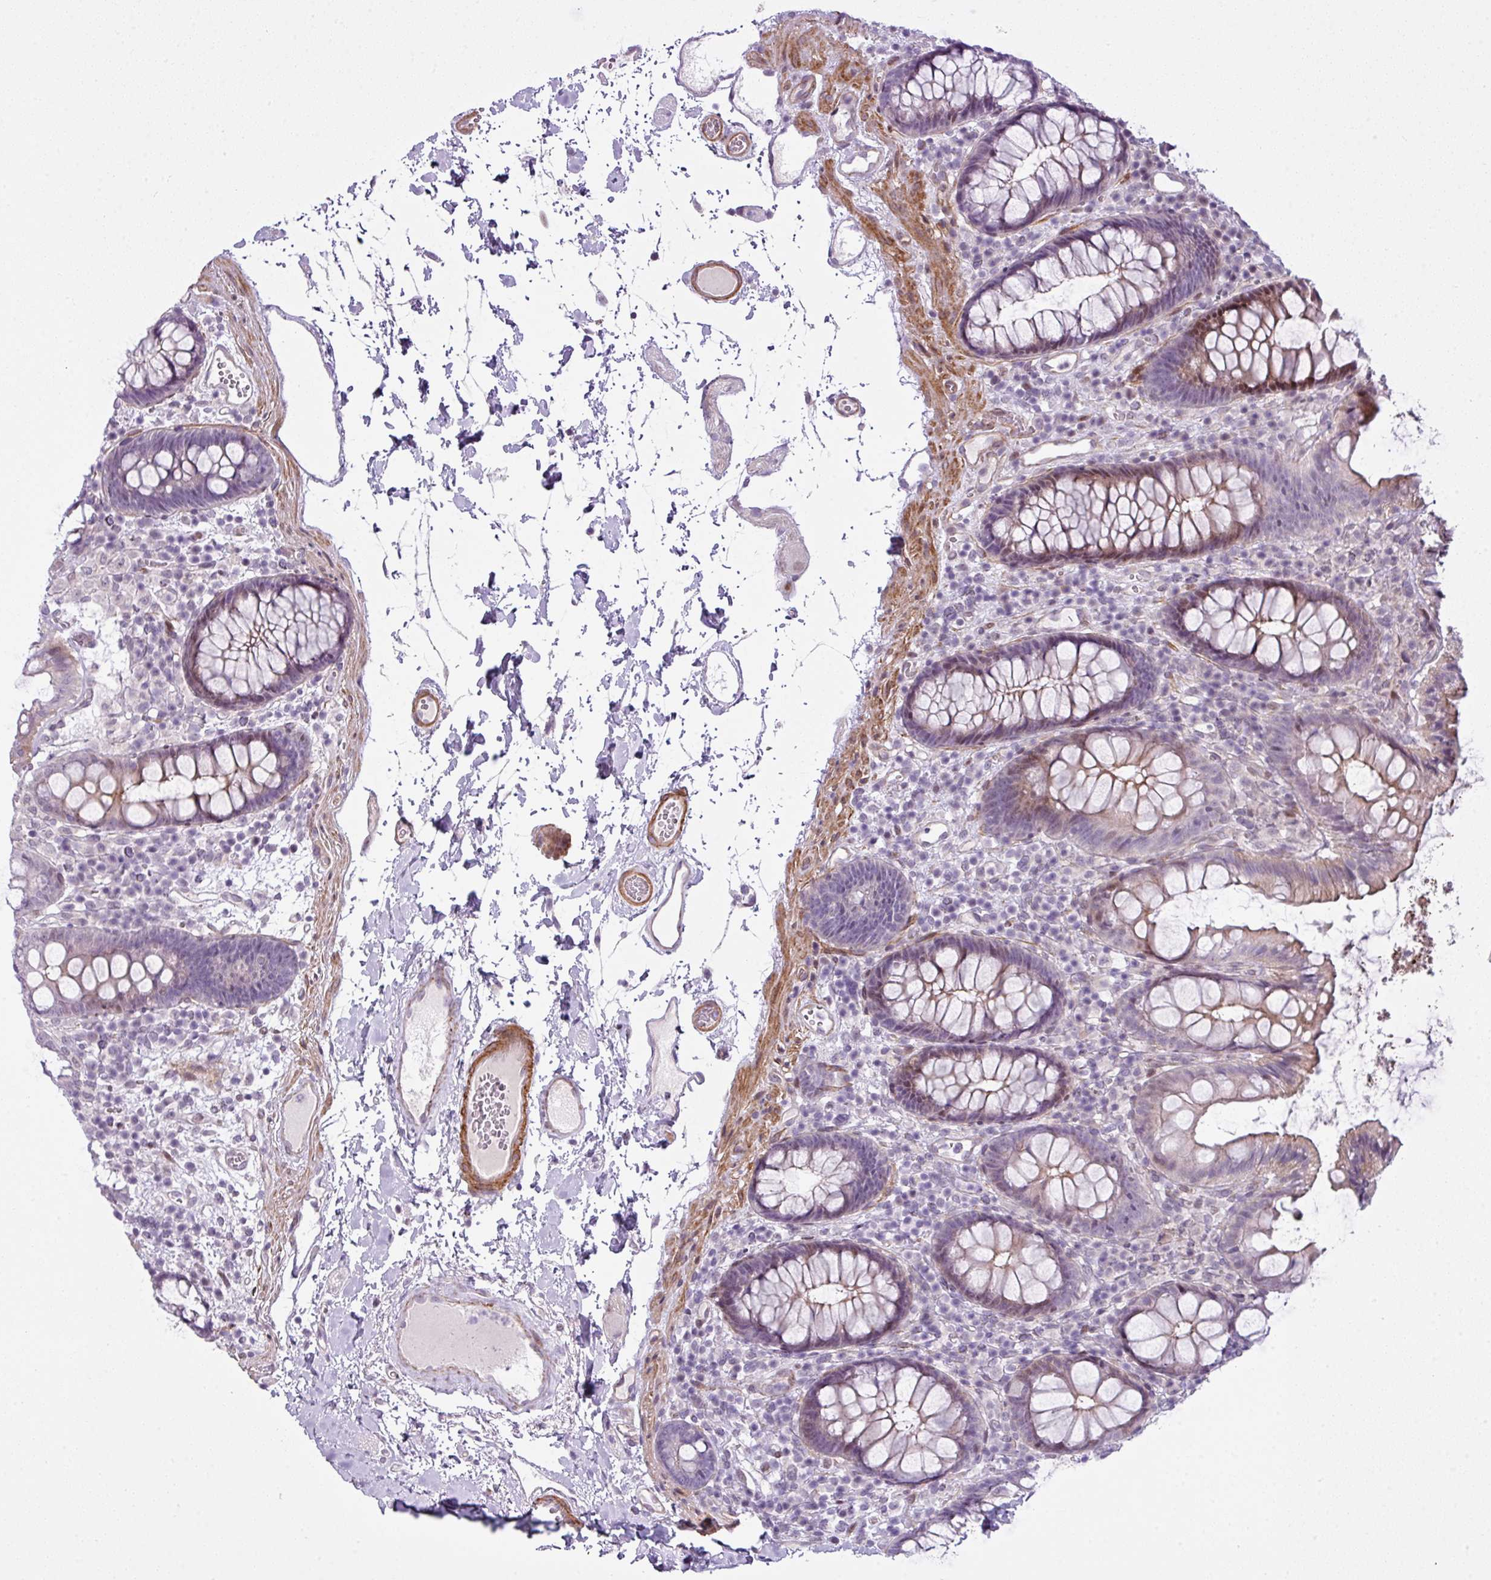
{"staining": {"intensity": "moderate", "quantity": "25%-75%", "location": "cytoplasmic/membranous"}, "tissue": "colon", "cell_type": "Endothelial cells", "image_type": "normal", "snomed": [{"axis": "morphology", "description": "Normal tissue, NOS"}, {"axis": "topography", "description": "Colon"}], "caption": "Endothelial cells demonstrate medium levels of moderate cytoplasmic/membranous positivity in about 25%-75% of cells in benign human colon. The staining was performed using DAB, with brown indicating positive protein expression. Nuclei are stained blue with hematoxylin.", "gene": "ZNF688", "patient": {"sex": "male", "age": 84}}